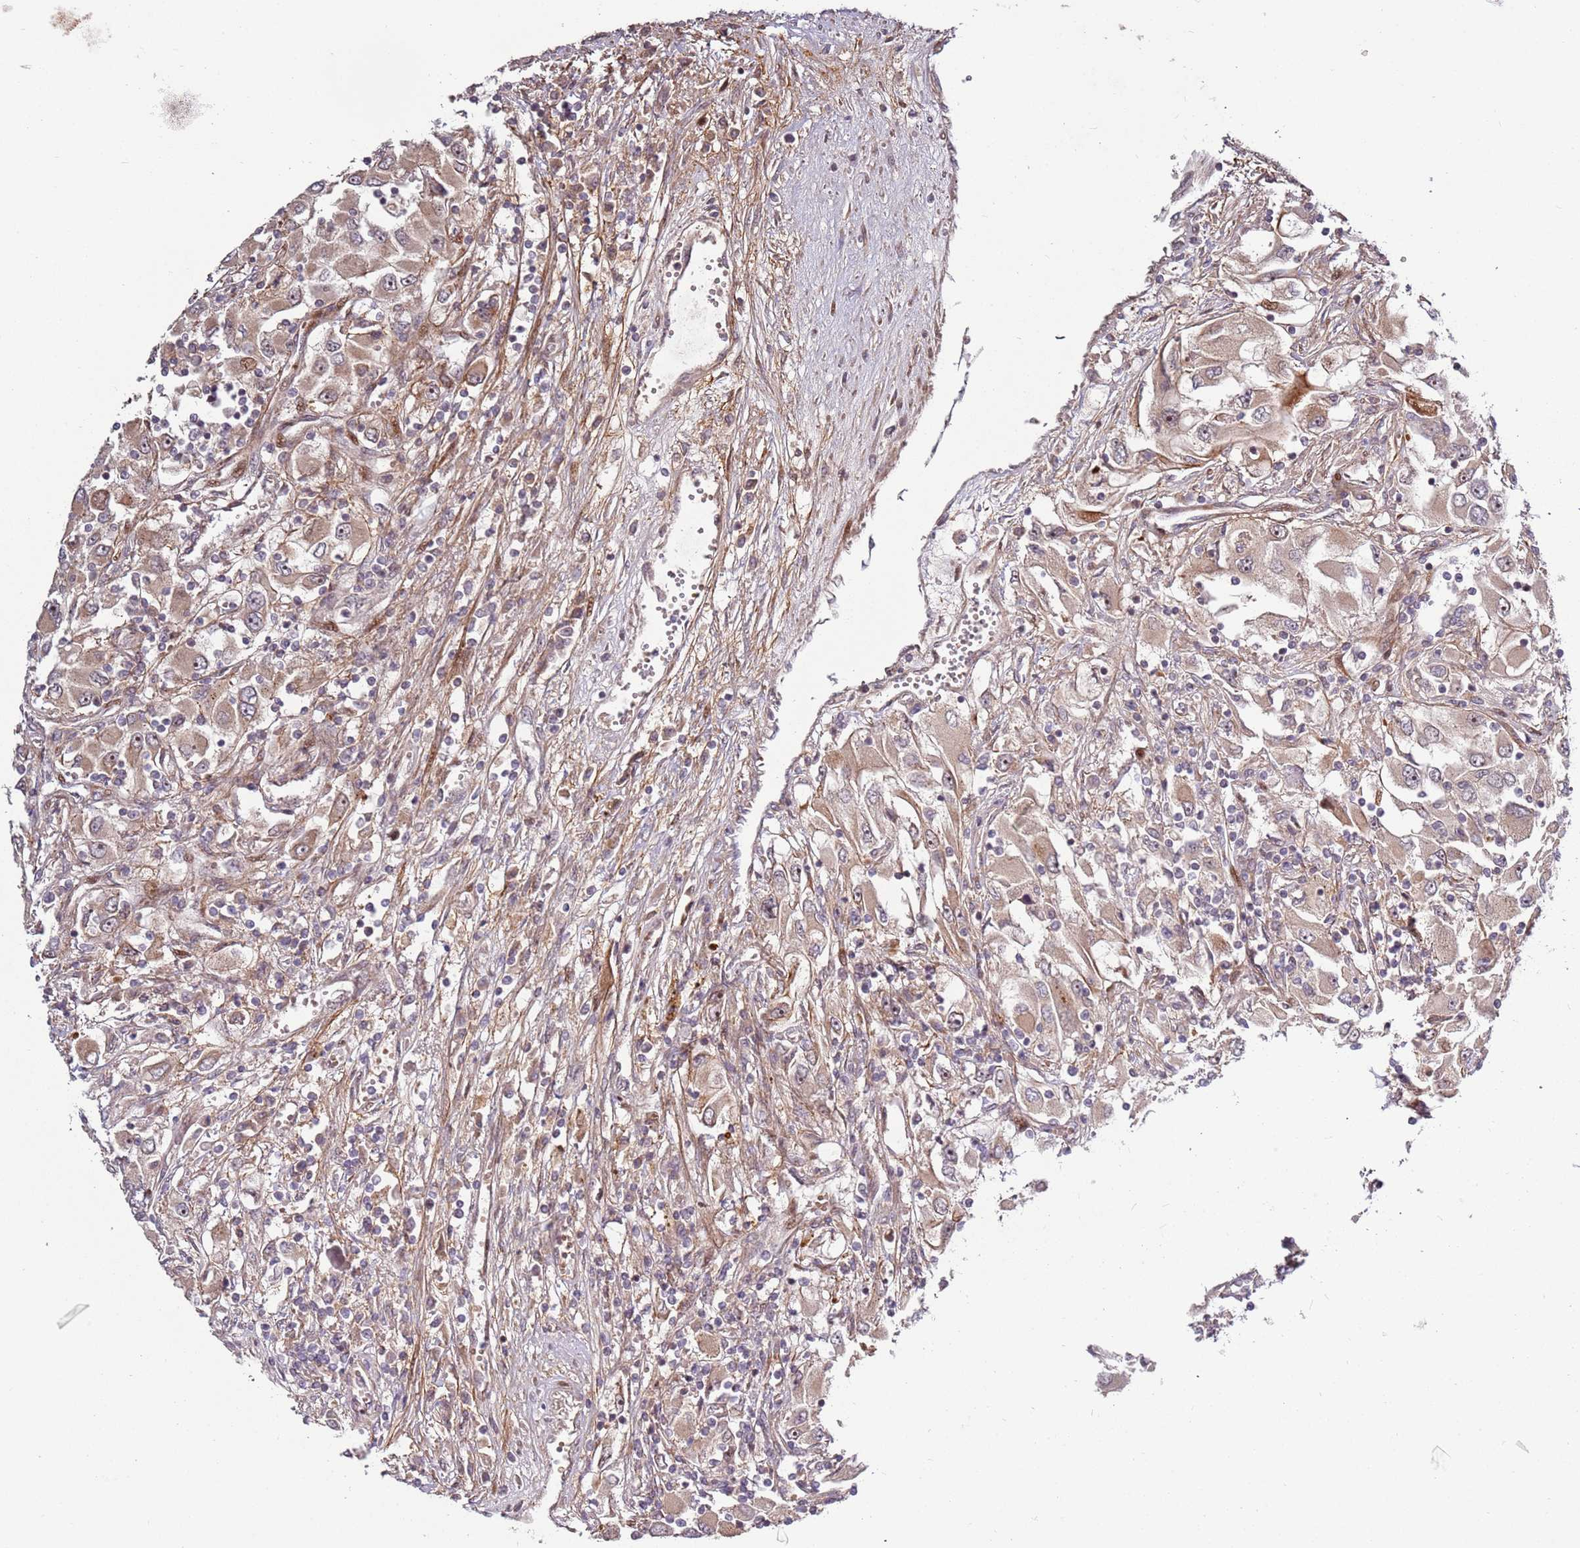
{"staining": {"intensity": "weak", "quantity": ">75%", "location": "cytoplasmic/membranous"}, "tissue": "renal cancer", "cell_type": "Tumor cells", "image_type": "cancer", "snomed": [{"axis": "morphology", "description": "Adenocarcinoma, NOS"}, {"axis": "topography", "description": "Kidney"}], "caption": "A low amount of weak cytoplasmic/membranous expression is identified in approximately >75% of tumor cells in renal cancer tissue.", "gene": "RHBDL1", "patient": {"sex": "female", "age": 52}}